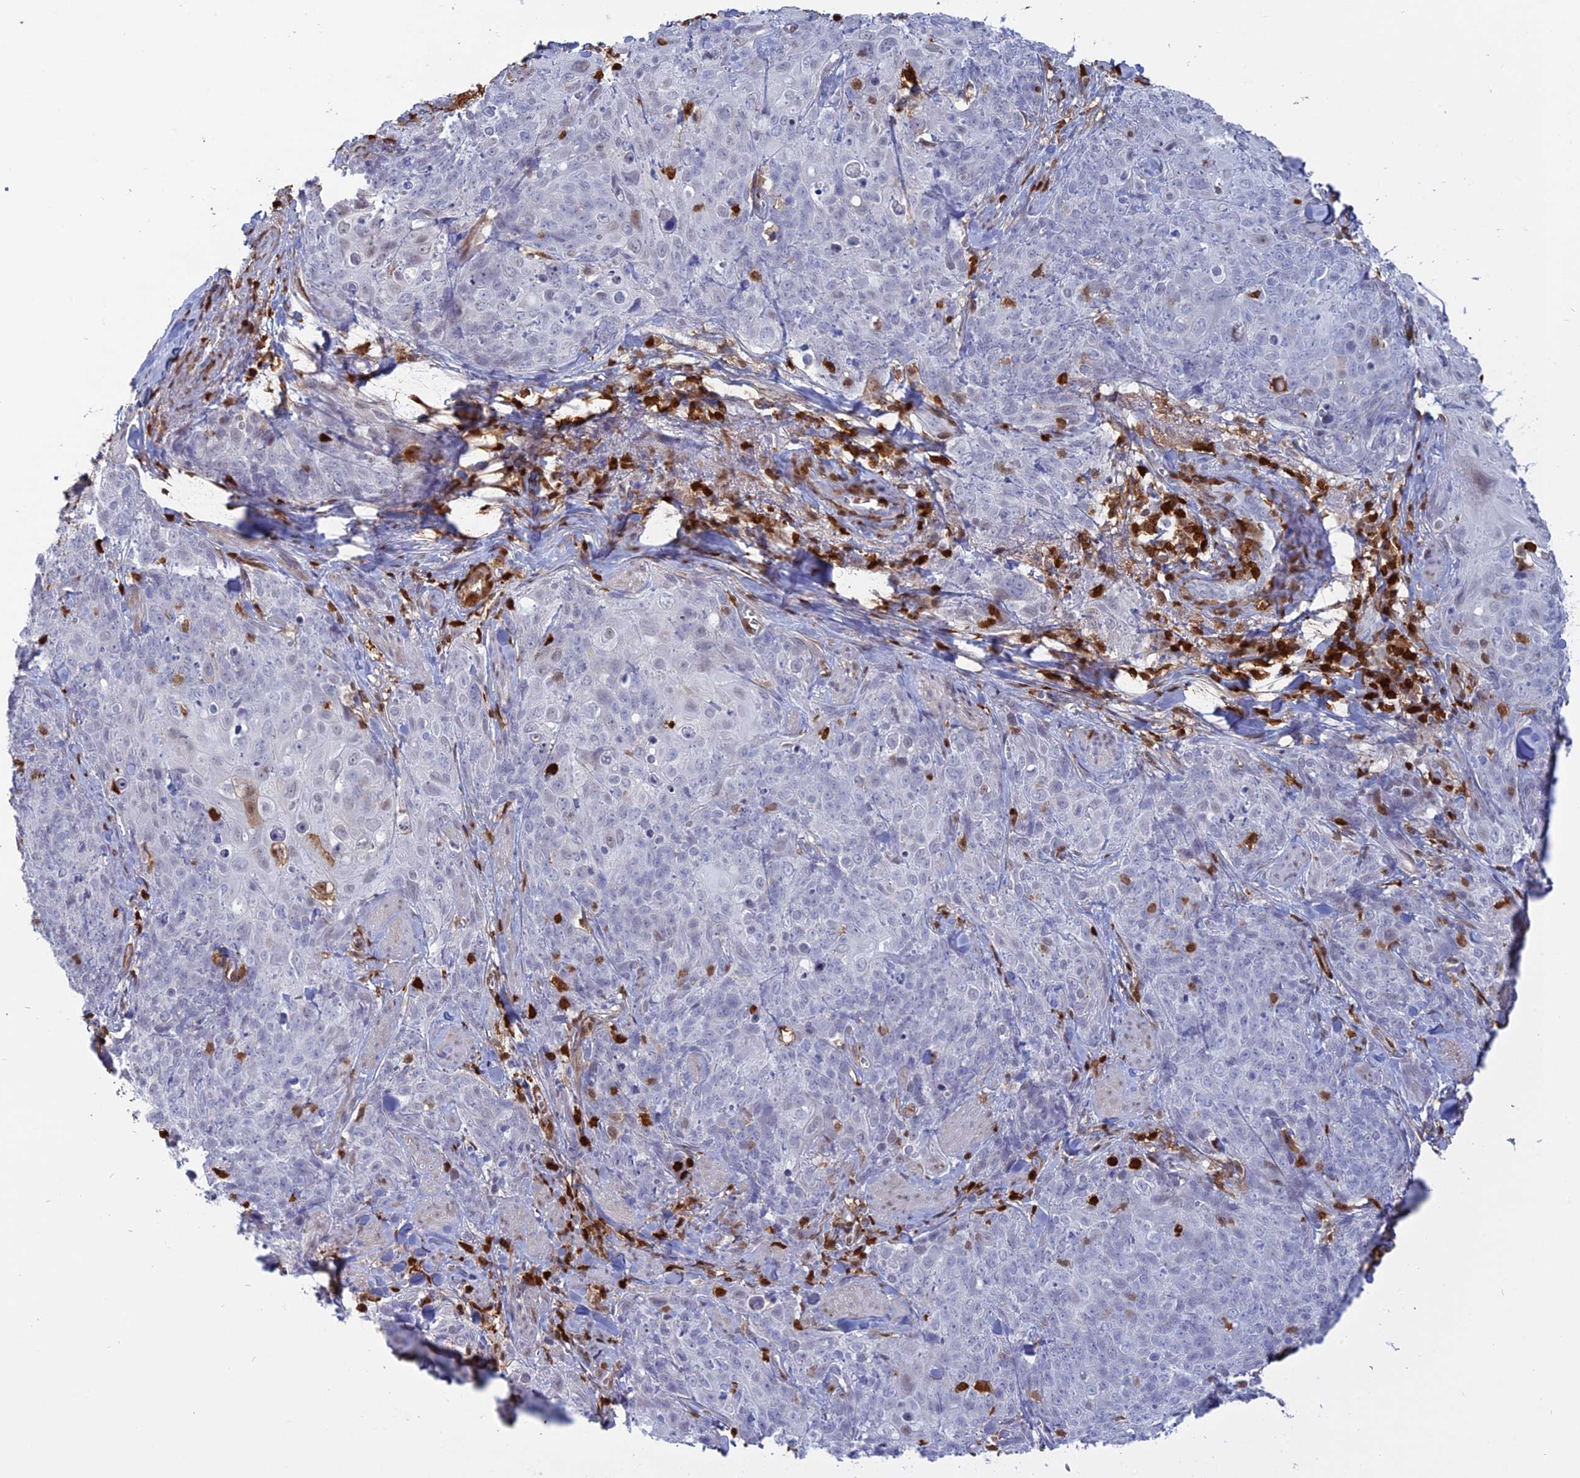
{"staining": {"intensity": "negative", "quantity": "none", "location": "none"}, "tissue": "skin cancer", "cell_type": "Tumor cells", "image_type": "cancer", "snomed": [{"axis": "morphology", "description": "Squamous cell carcinoma, NOS"}, {"axis": "topography", "description": "Skin"}, {"axis": "topography", "description": "Vulva"}], "caption": "DAB (3,3'-diaminobenzidine) immunohistochemical staining of skin cancer reveals no significant positivity in tumor cells.", "gene": "PGBD4", "patient": {"sex": "female", "age": 85}}